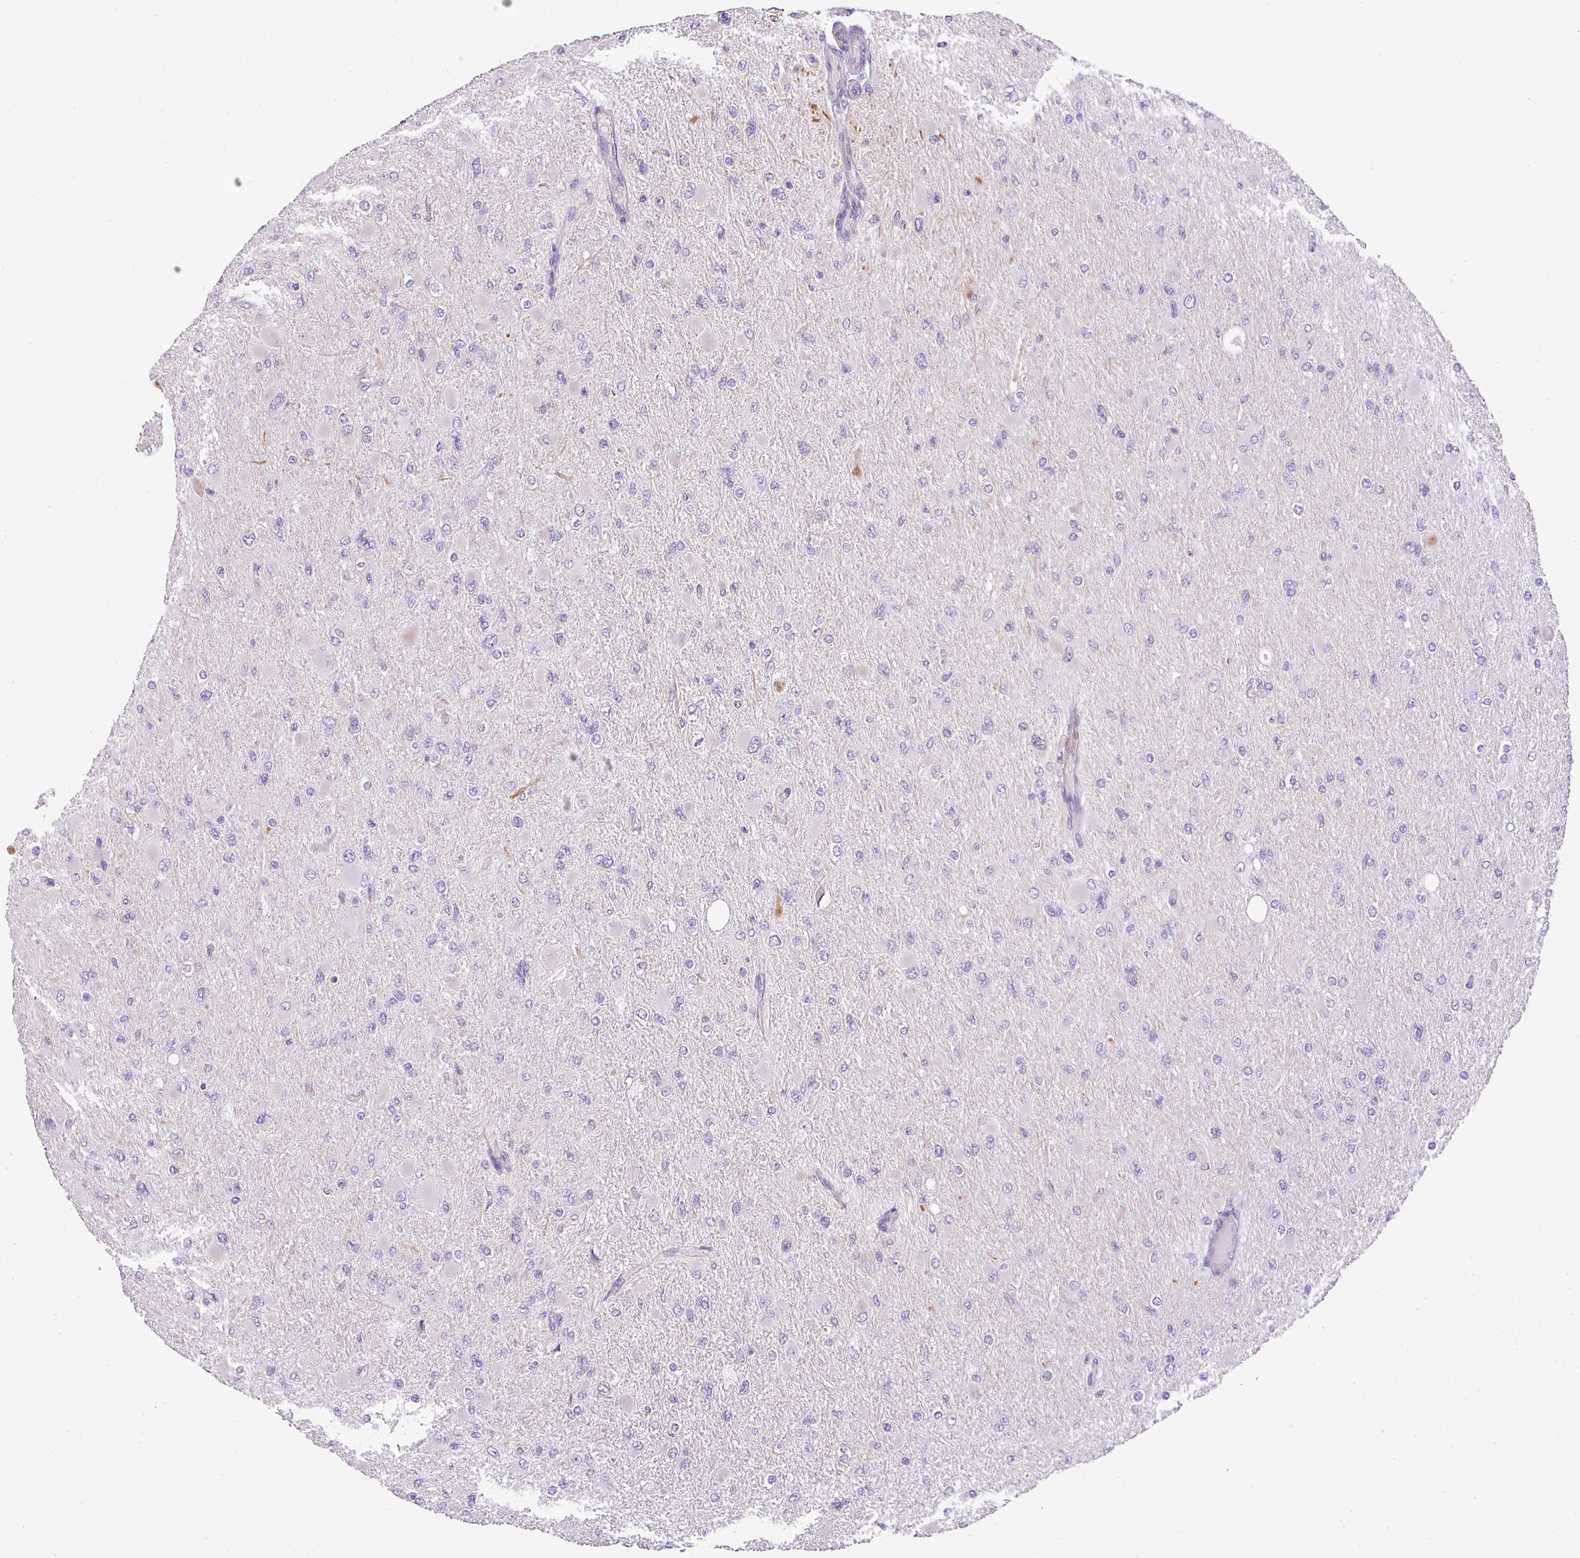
{"staining": {"intensity": "negative", "quantity": "none", "location": "none"}, "tissue": "glioma", "cell_type": "Tumor cells", "image_type": "cancer", "snomed": [{"axis": "morphology", "description": "Glioma, malignant, High grade"}, {"axis": "topography", "description": "Cerebral cortex"}], "caption": "Malignant high-grade glioma stained for a protein using IHC shows no staining tumor cells.", "gene": "ENSG00000273748", "patient": {"sex": "female", "age": 36}}